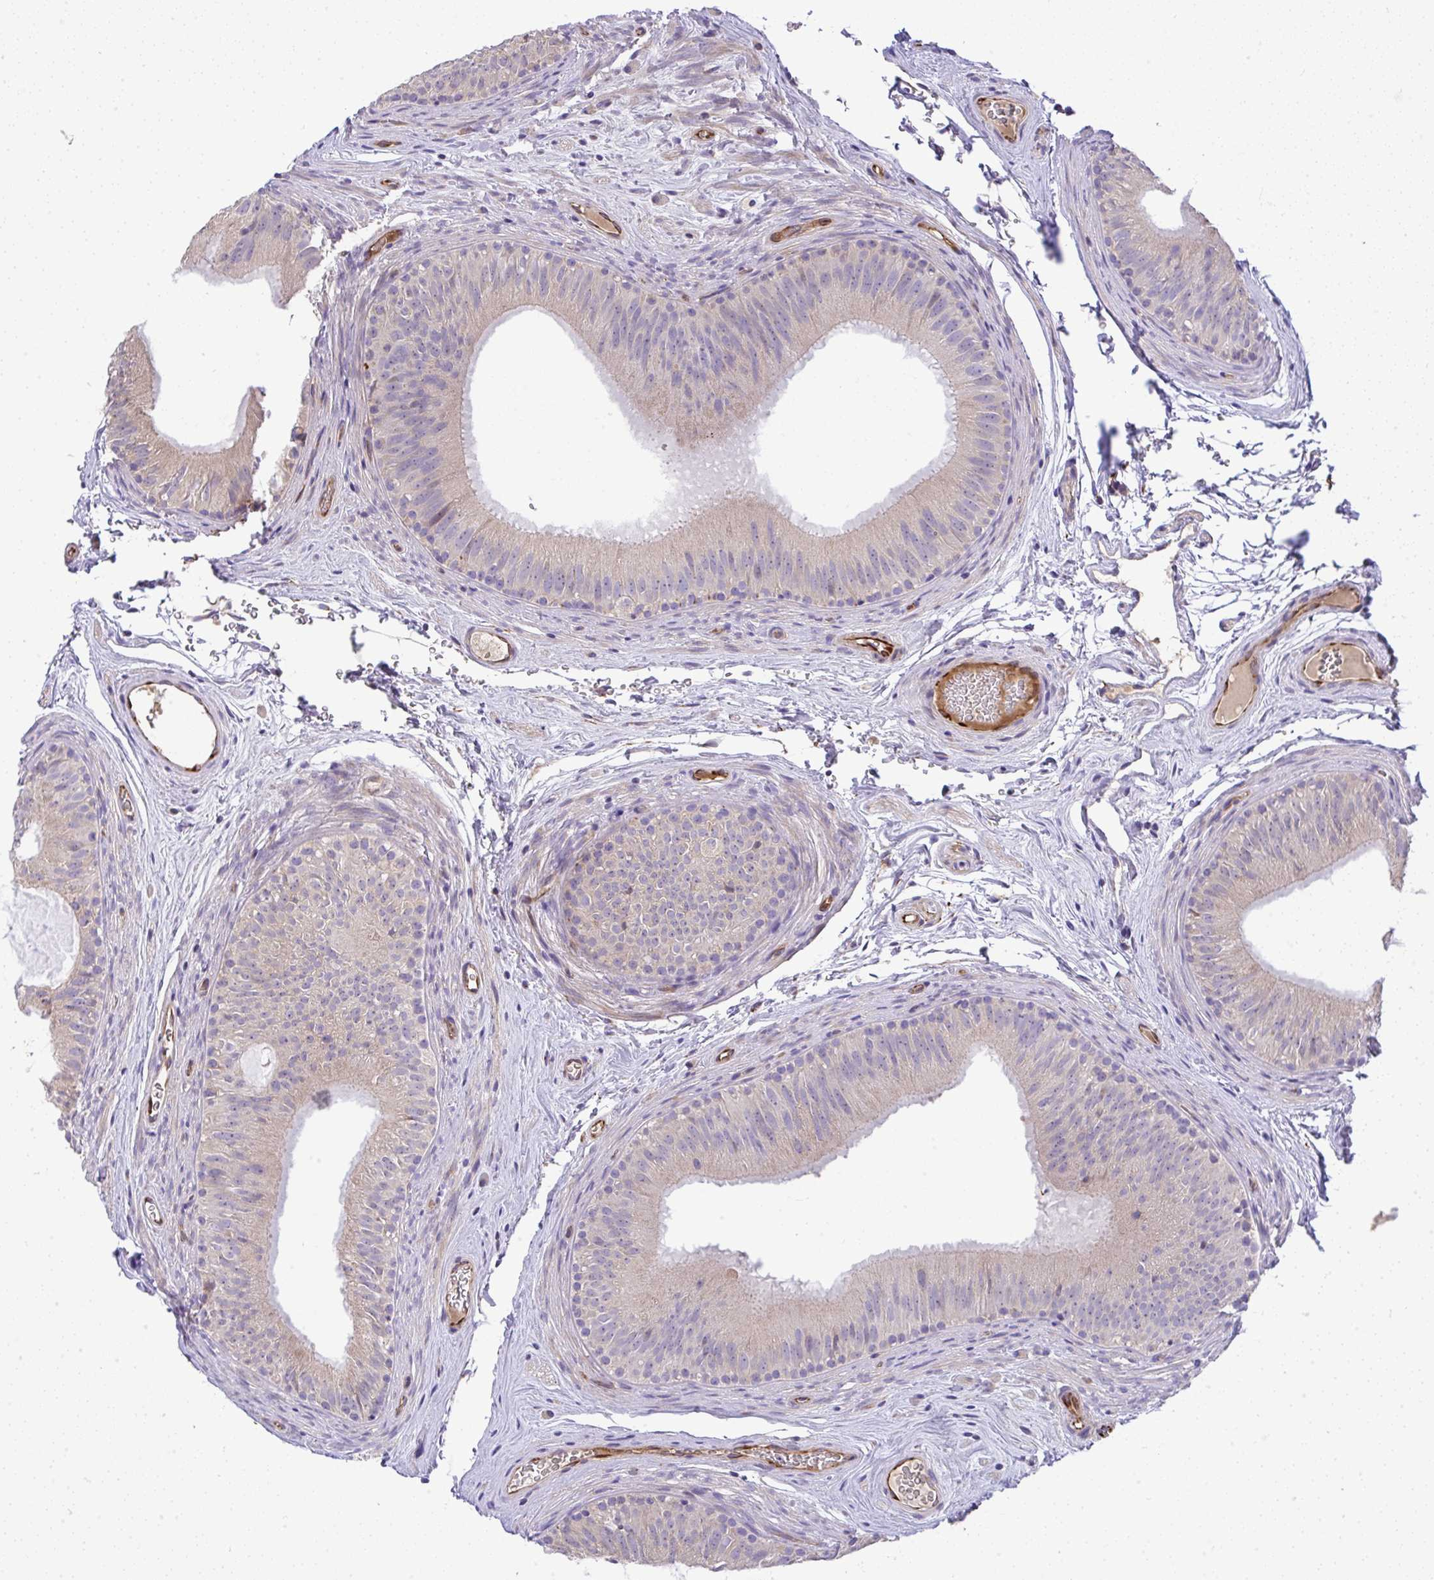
{"staining": {"intensity": "negative", "quantity": "none", "location": "none"}, "tissue": "epididymis", "cell_type": "Glandular cells", "image_type": "normal", "snomed": [{"axis": "morphology", "description": "Normal tissue, NOS"}, {"axis": "topography", "description": "Epididymis"}], "caption": "Epididymis was stained to show a protein in brown. There is no significant expression in glandular cells. (DAB (3,3'-diaminobenzidine) IHC visualized using brightfield microscopy, high magnification).", "gene": "GRID2", "patient": {"sex": "male", "age": 44}}